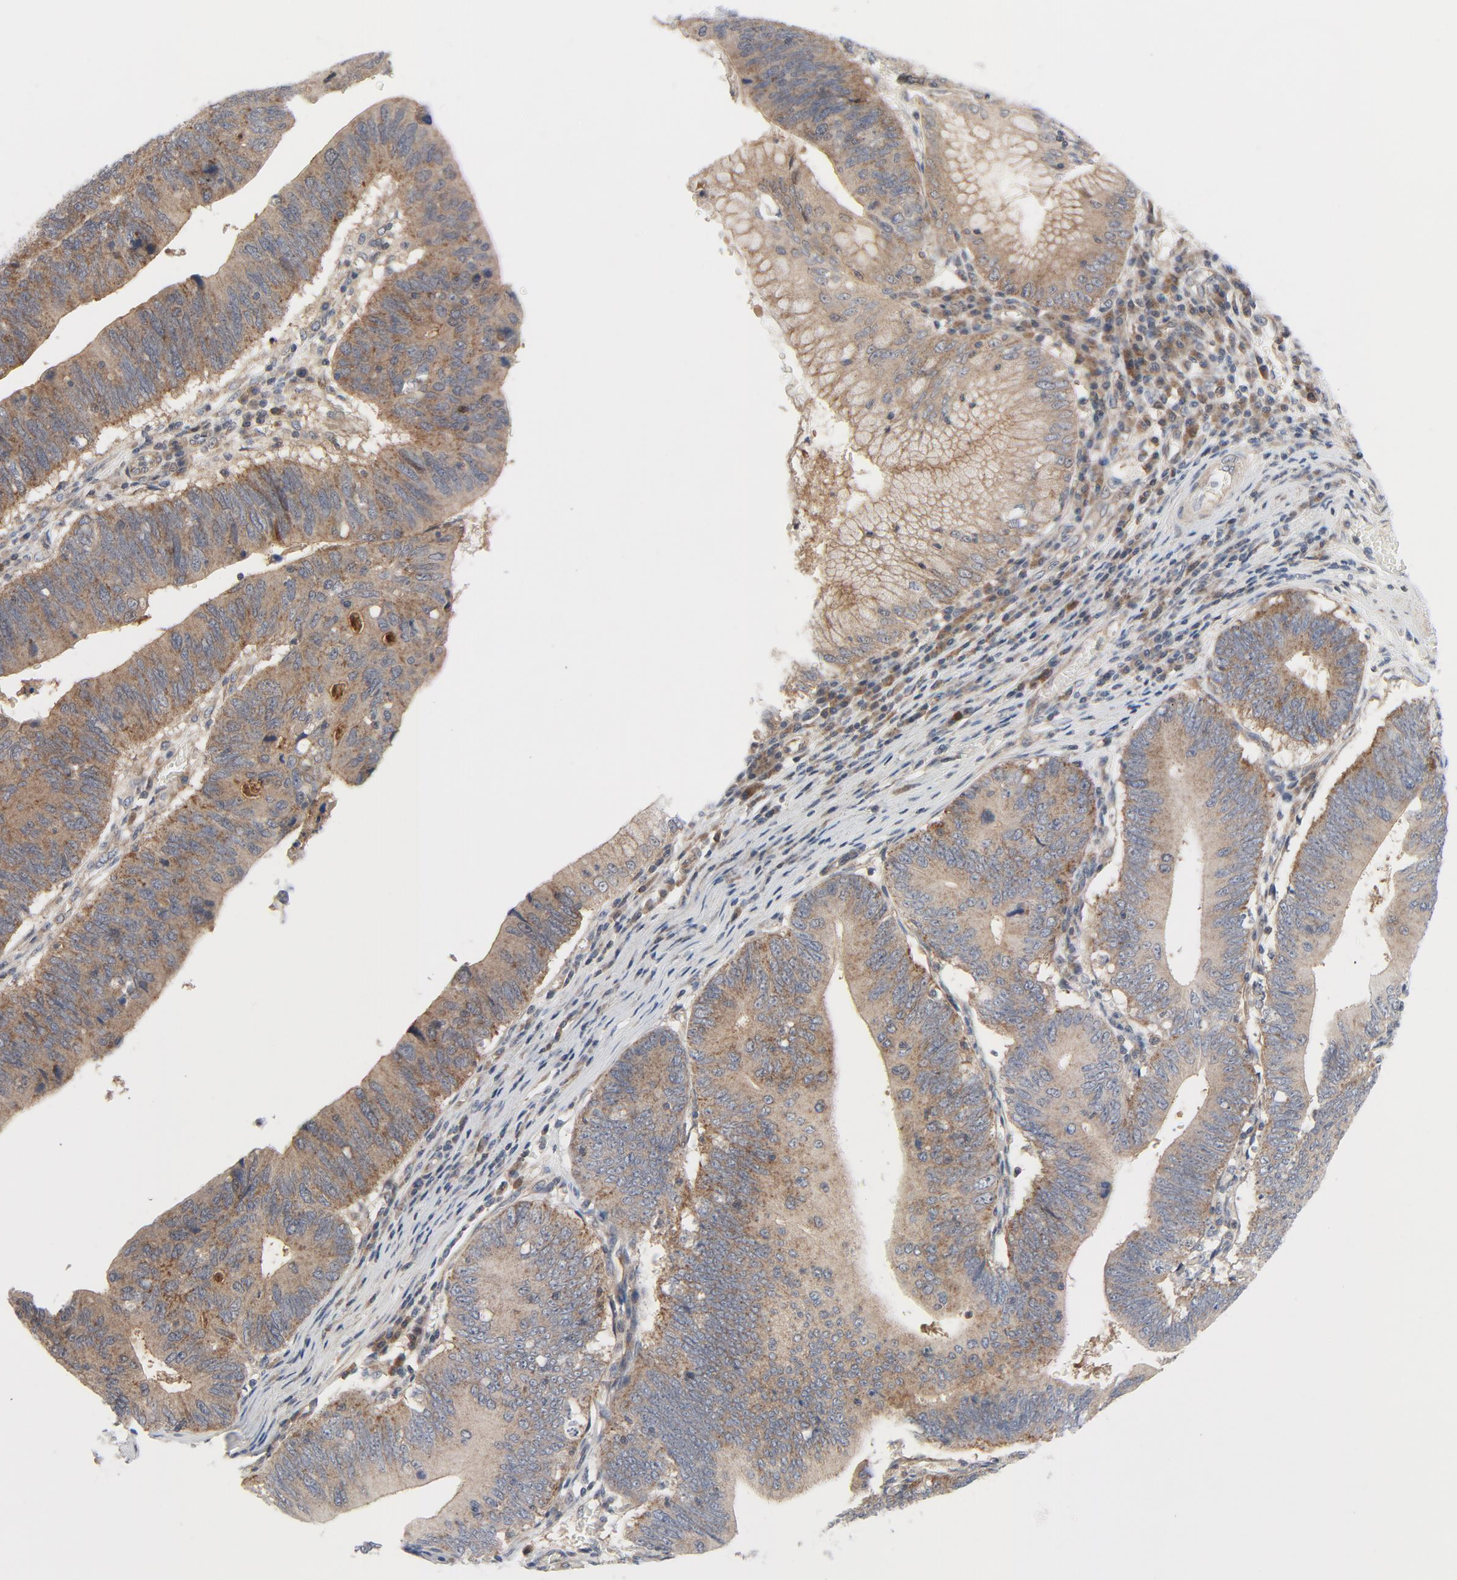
{"staining": {"intensity": "moderate", "quantity": "25%-75%", "location": "cytoplasmic/membranous"}, "tissue": "stomach cancer", "cell_type": "Tumor cells", "image_type": "cancer", "snomed": [{"axis": "morphology", "description": "Adenocarcinoma, NOS"}, {"axis": "topography", "description": "Stomach"}], "caption": "The image reveals a brown stain indicating the presence of a protein in the cytoplasmic/membranous of tumor cells in stomach cancer.", "gene": "TSG101", "patient": {"sex": "male", "age": 59}}